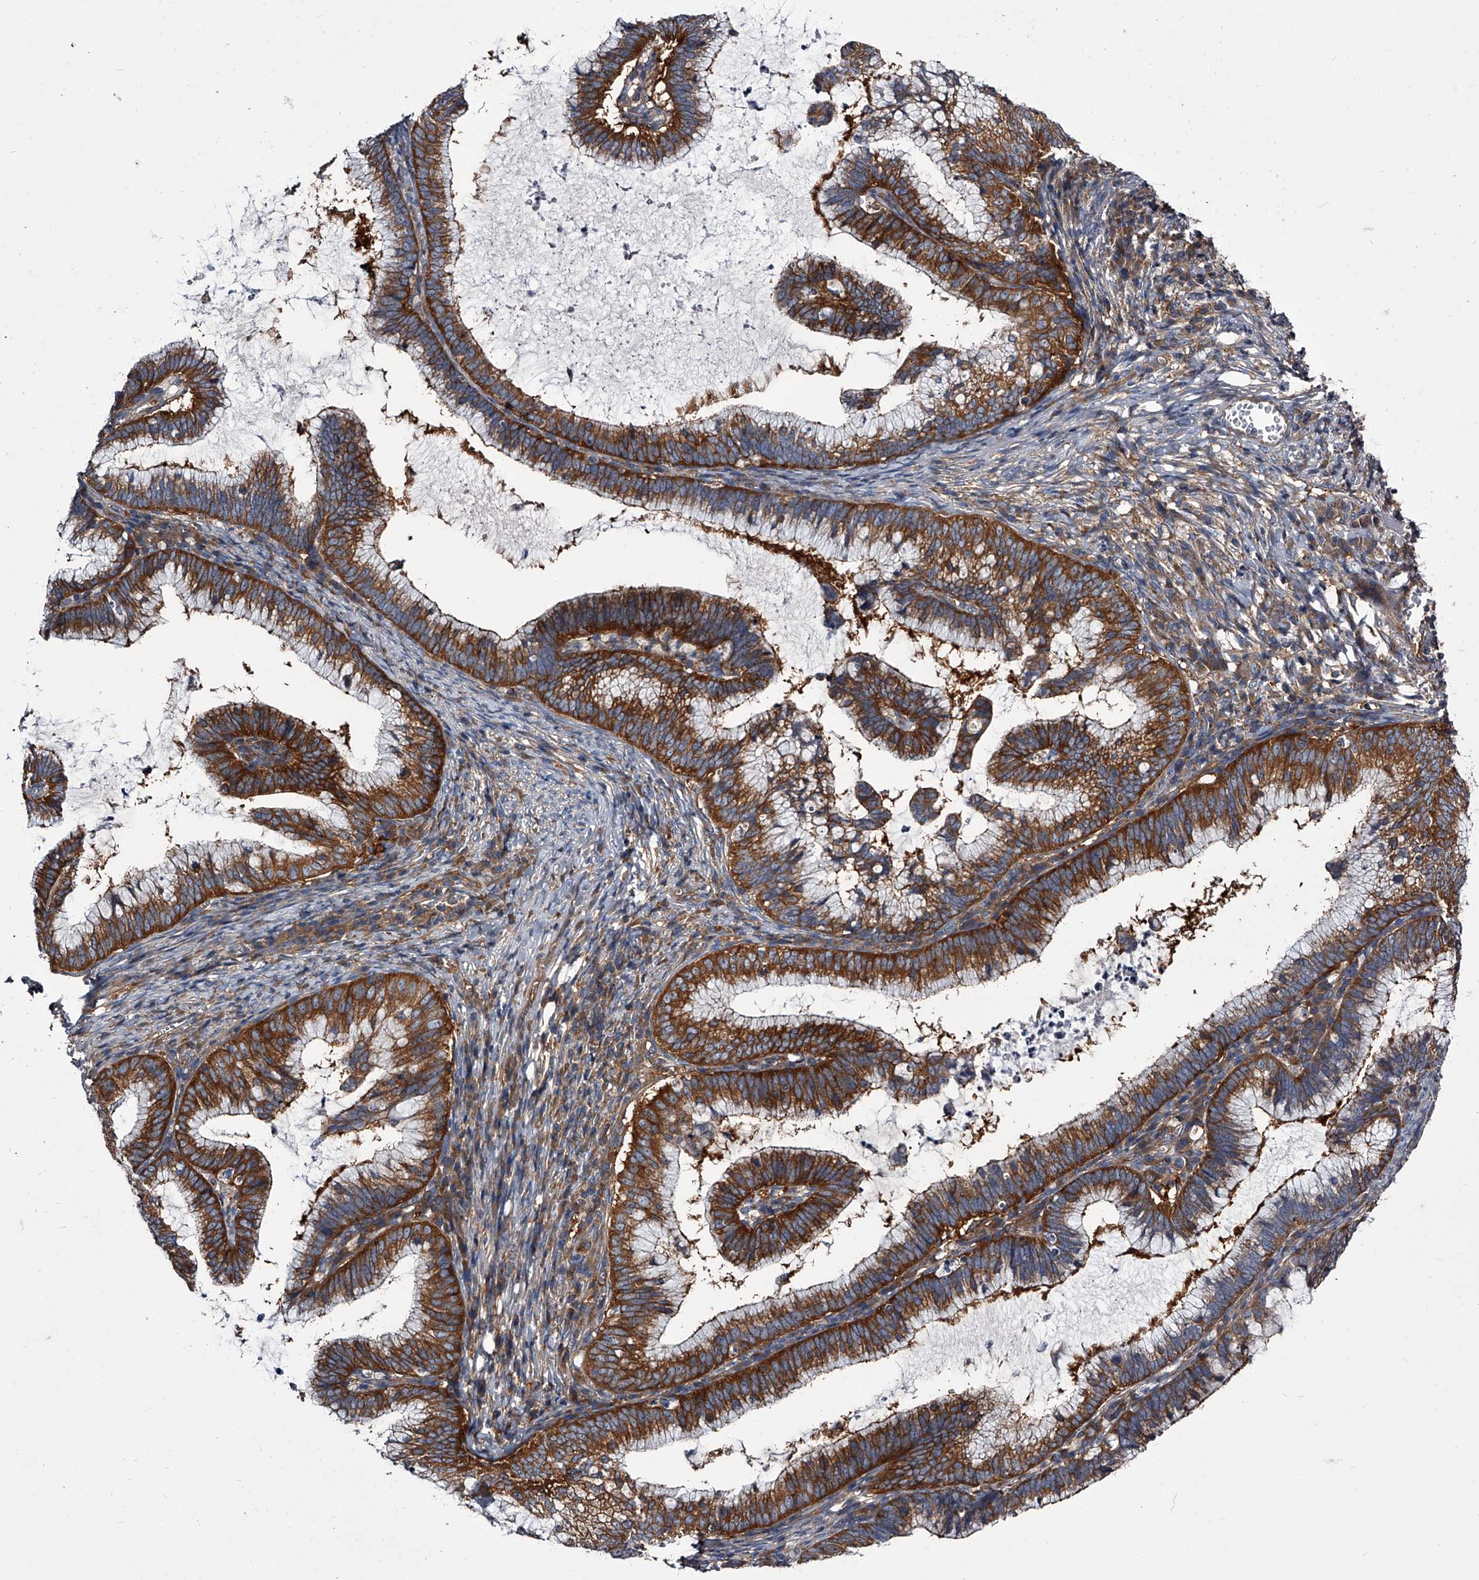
{"staining": {"intensity": "strong", "quantity": ">75%", "location": "cytoplasmic/membranous"}, "tissue": "cervical cancer", "cell_type": "Tumor cells", "image_type": "cancer", "snomed": [{"axis": "morphology", "description": "Adenocarcinoma, NOS"}, {"axis": "topography", "description": "Cervix"}], "caption": "This histopathology image reveals cervical adenocarcinoma stained with IHC to label a protein in brown. The cytoplasmic/membranous of tumor cells show strong positivity for the protein. Nuclei are counter-stained blue.", "gene": "GAPVD1", "patient": {"sex": "female", "age": 36}}